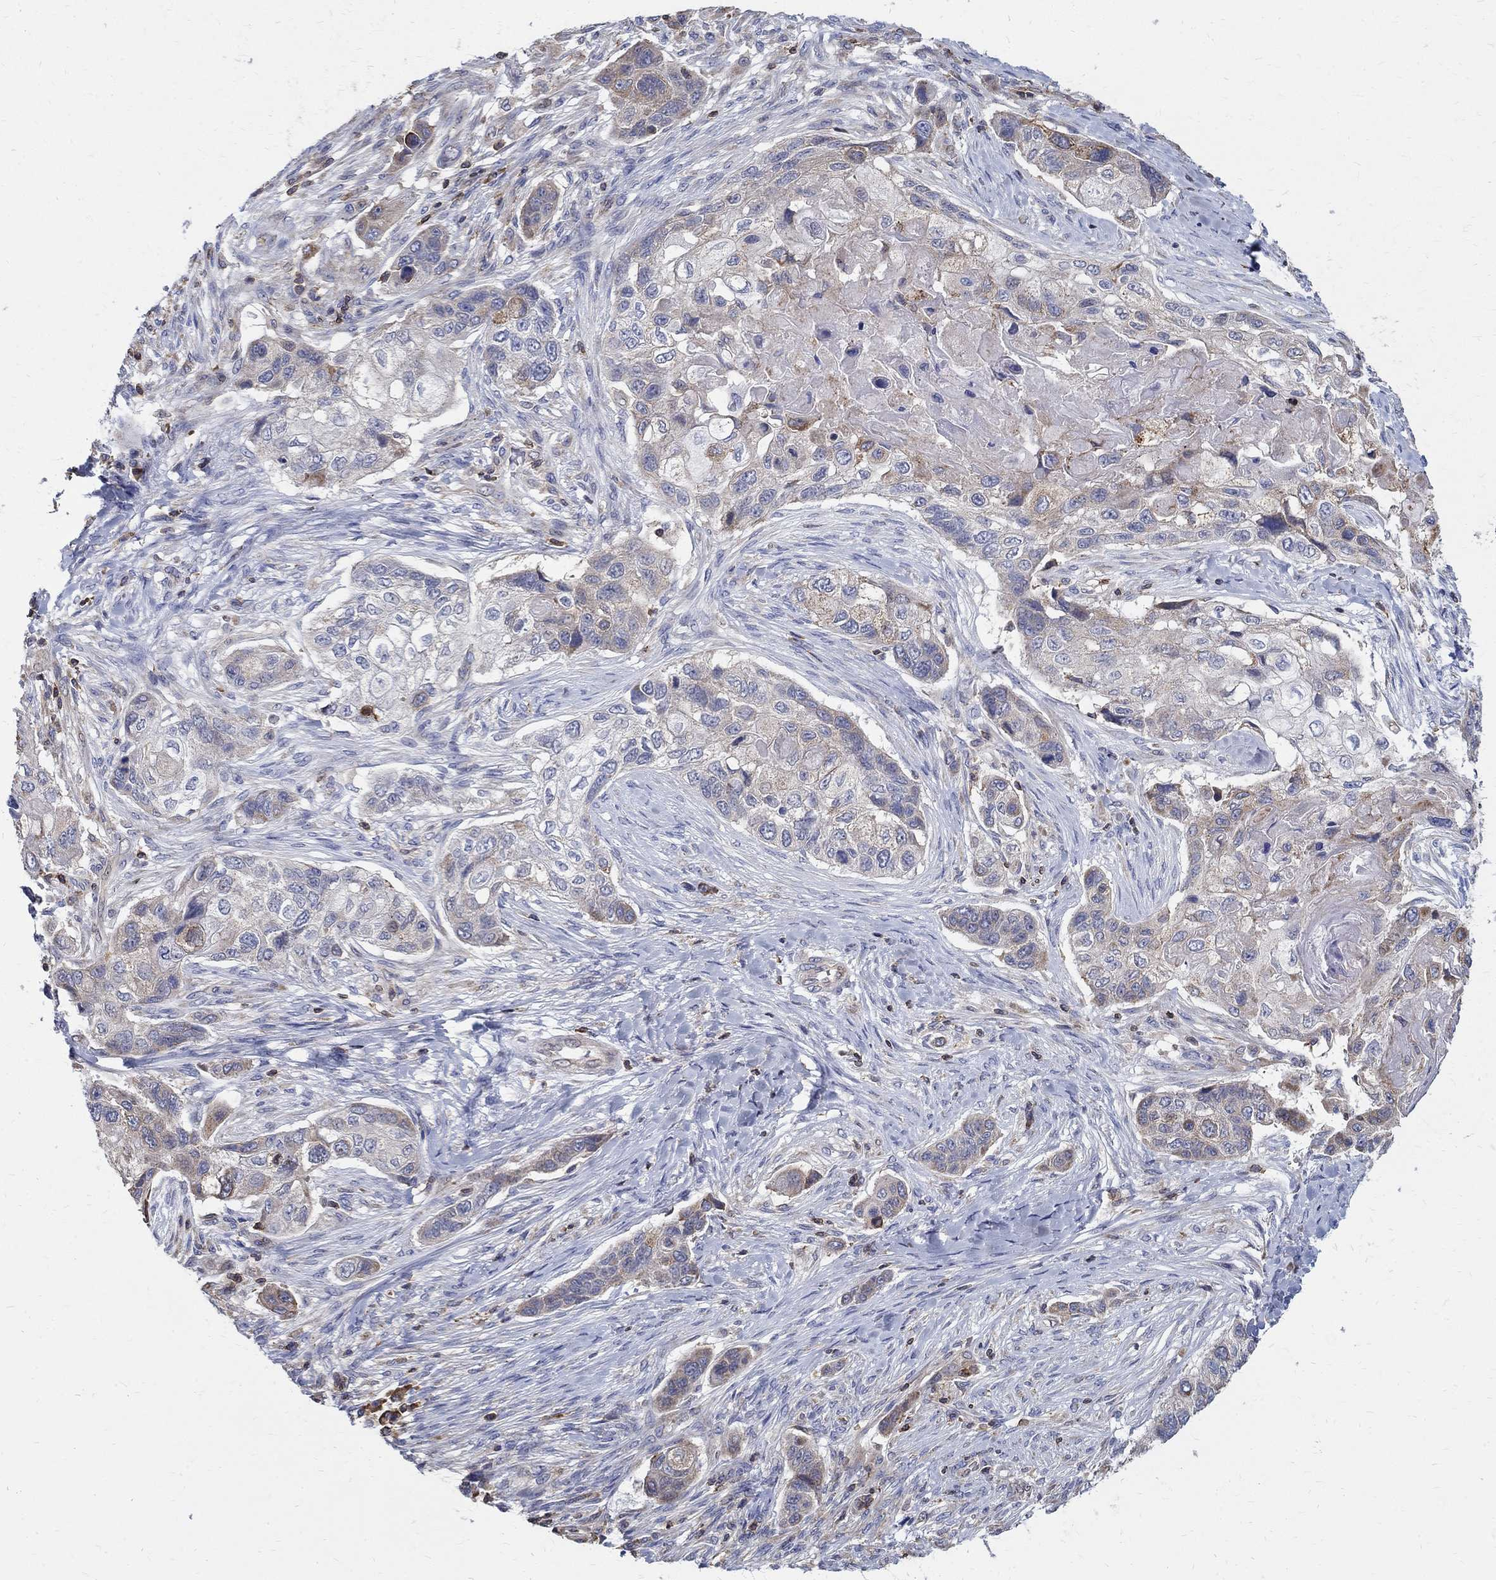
{"staining": {"intensity": "weak", "quantity": "25%-75%", "location": "cytoplasmic/membranous"}, "tissue": "lung cancer", "cell_type": "Tumor cells", "image_type": "cancer", "snomed": [{"axis": "morphology", "description": "Normal tissue, NOS"}, {"axis": "morphology", "description": "Squamous cell carcinoma, NOS"}, {"axis": "topography", "description": "Bronchus"}, {"axis": "topography", "description": "Lung"}], "caption": "Lung squamous cell carcinoma stained with immunohistochemistry (IHC) displays weak cytoplasmic/membranous staining in about 25%-75% of tumor cells.", "gene": "AGAP2", "patient": {"sex": "male", "age": 69}}